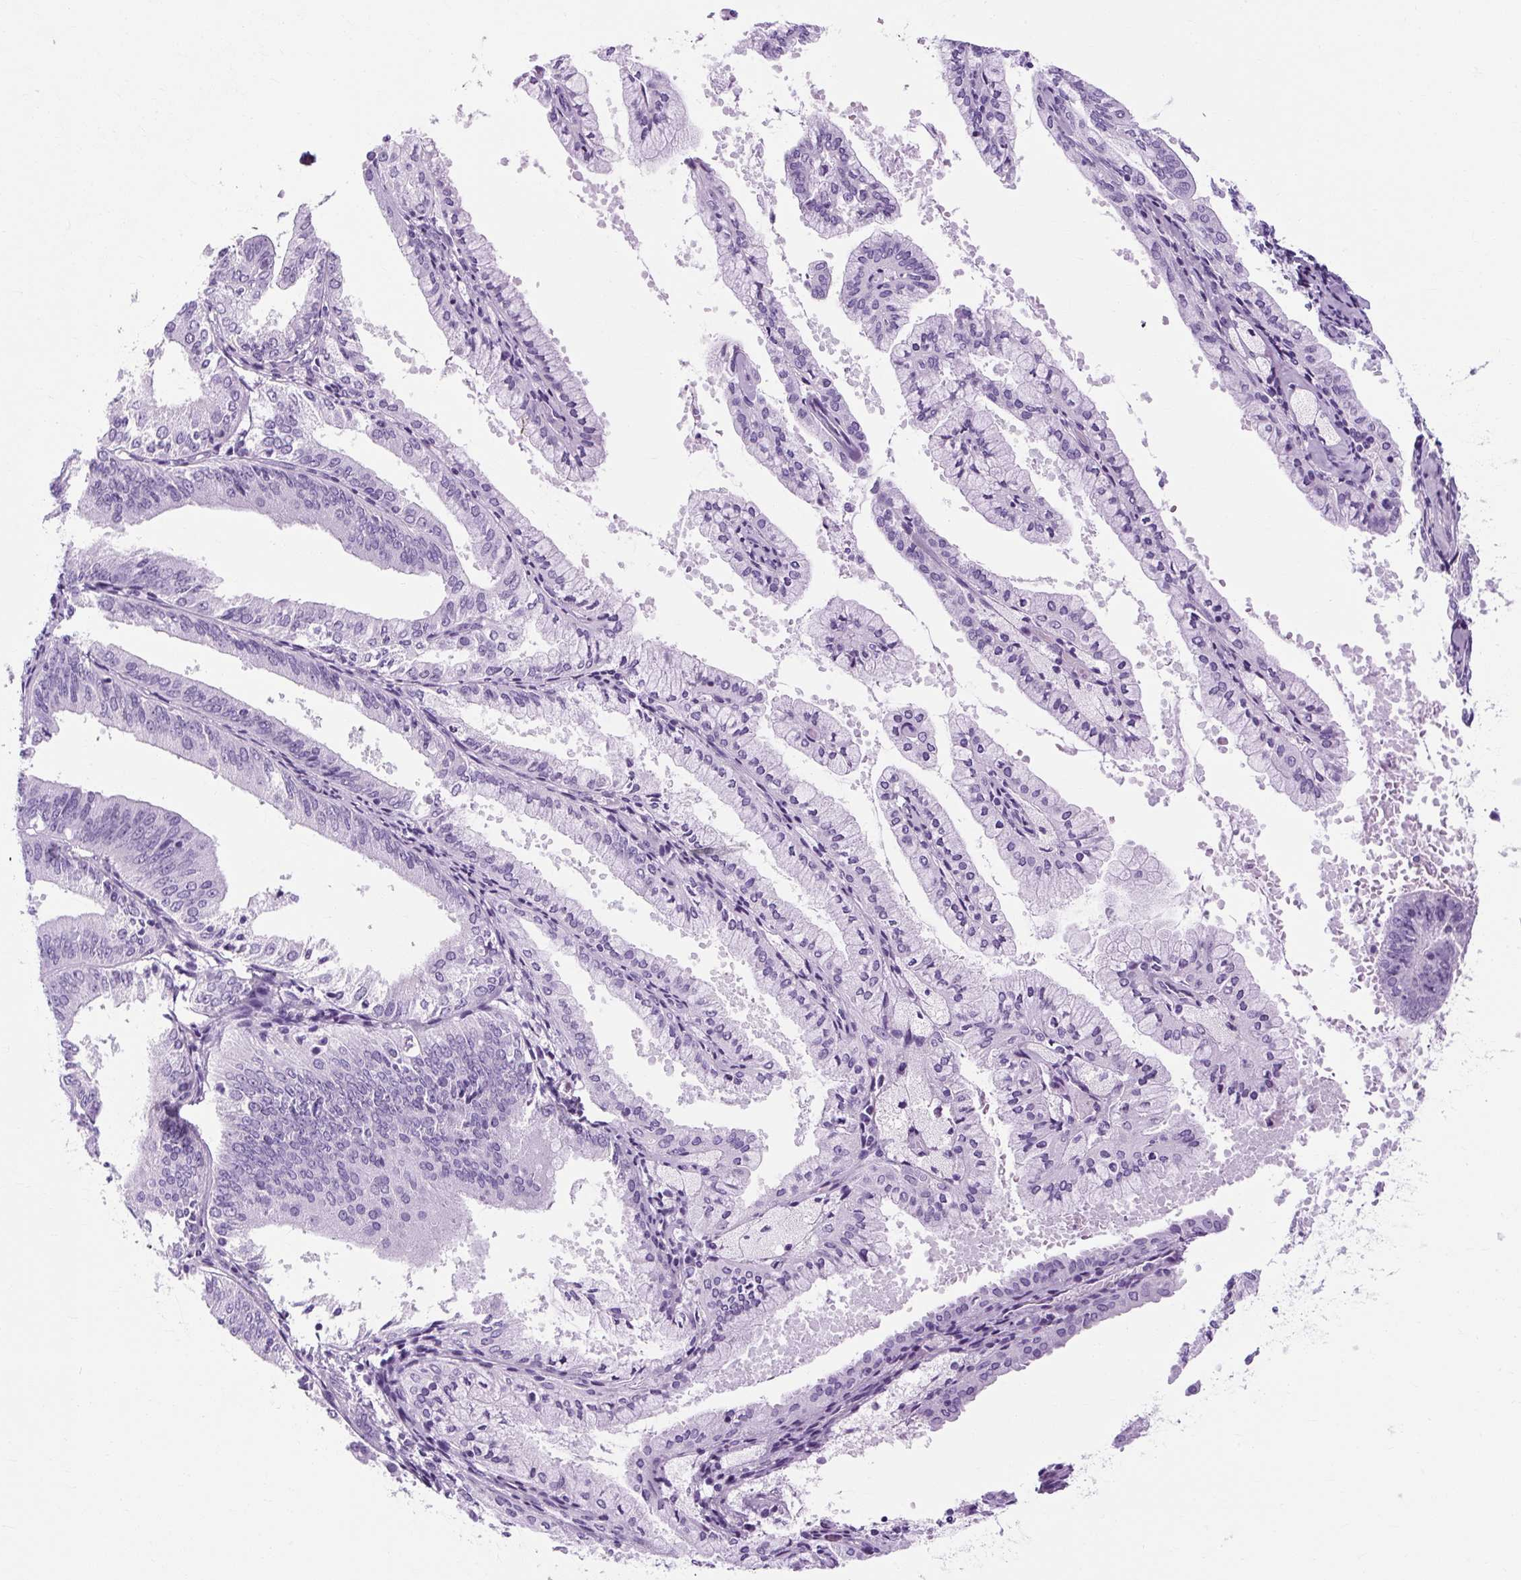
{"staining": {"intensity": "negative", "quantity": "none", "location": "none"}, "tissue": "endometrial cancer", "cell_type": "Tumor cells", "image_type": "cancer", "snomed": [{"axis": "morphology", "description": "Adenocarcinoma, NOS"}, {"axis": "topography", "description": "Endometrium"}], "caption": "DAB immunohistochemical staining of endometrial cancer demonstrates no significant staining in tumor cells.", "gene": "RYBP", "patient": {"sex": "female", "age": 63}}